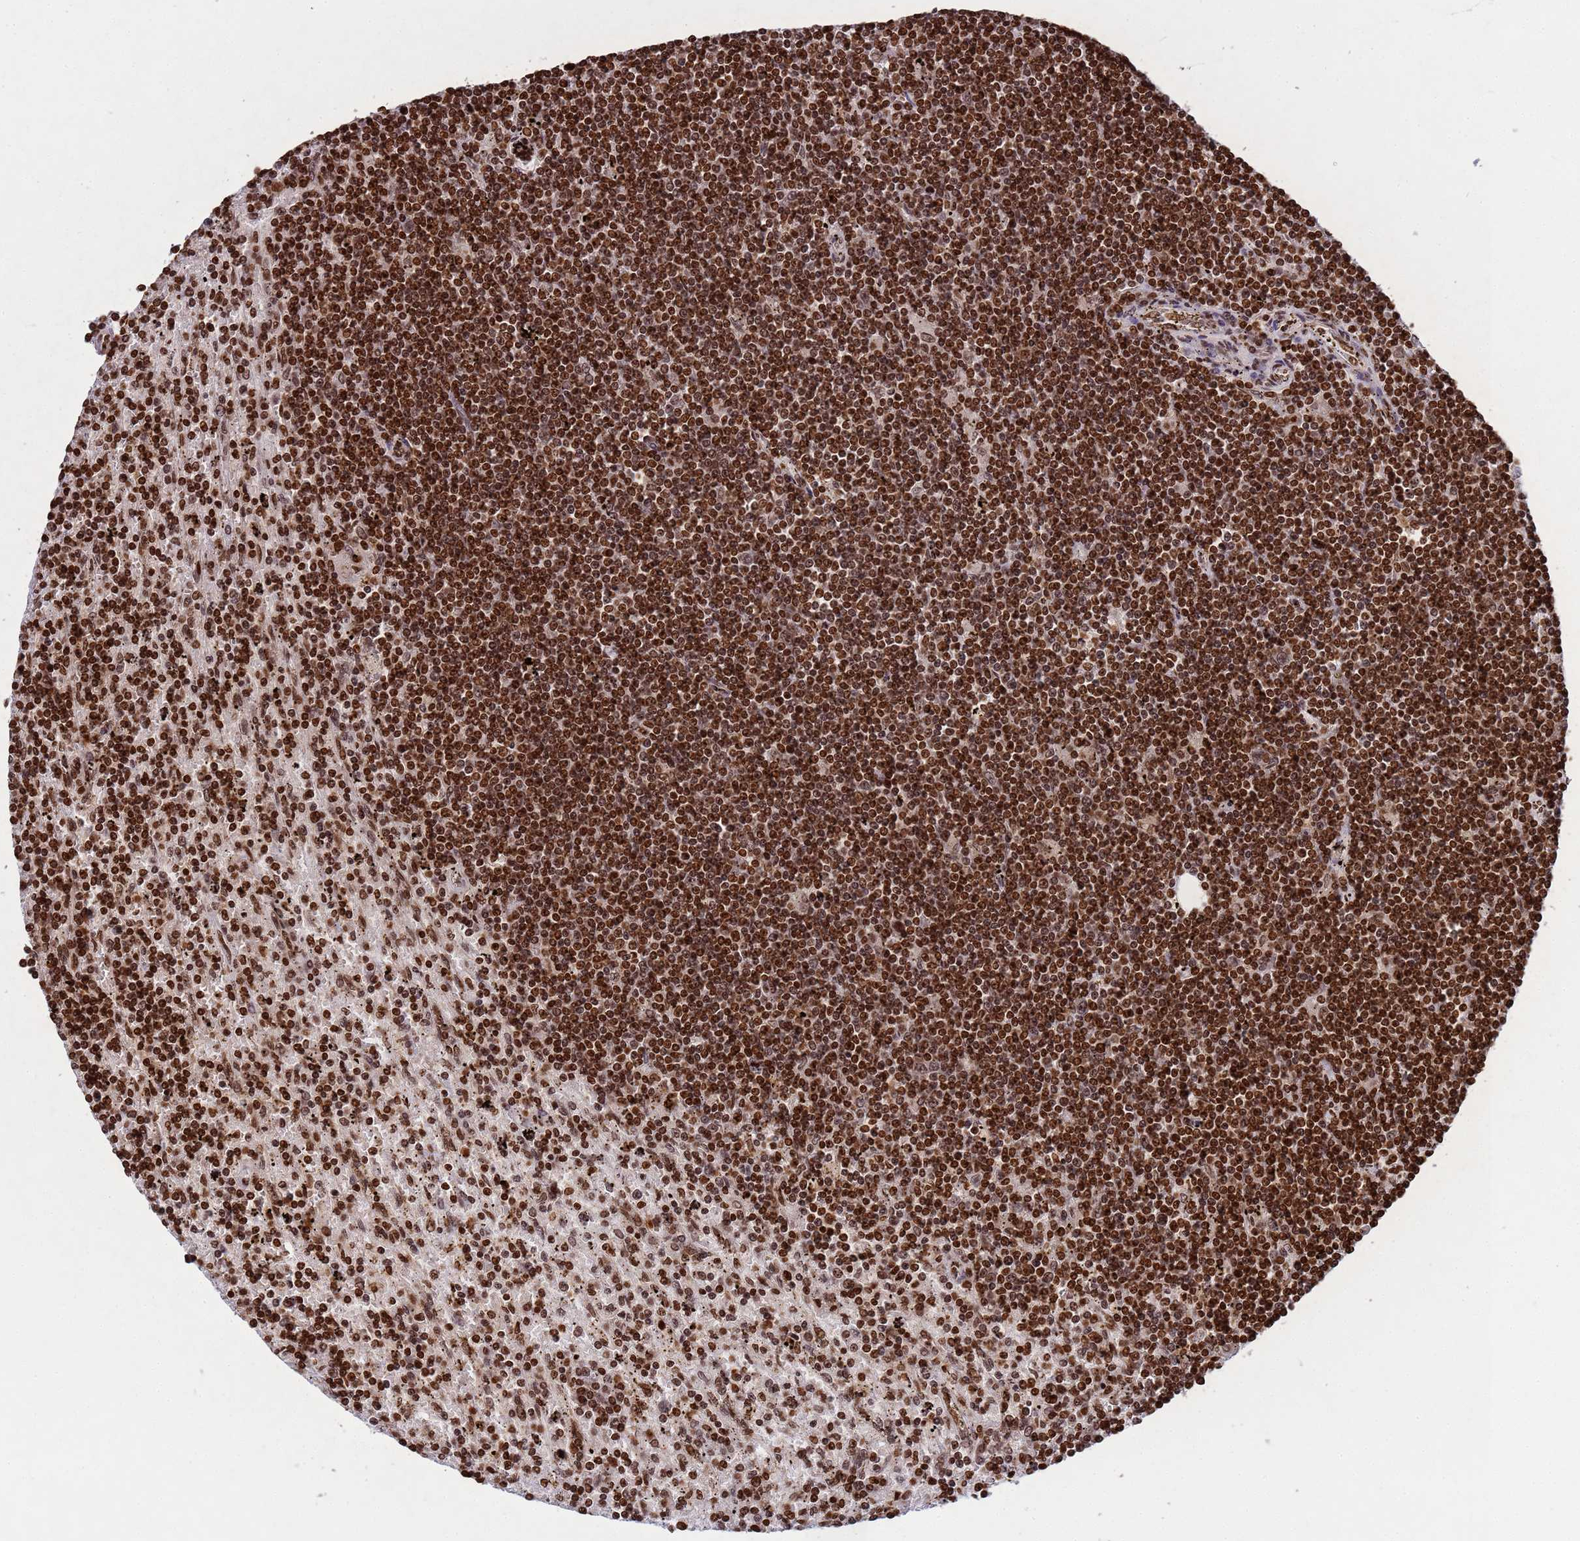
{"staining": {"intensity": "strong", "quantity": ">75%", "location": "nuclear"}, "tissue": "lymphoma", "cell_type": "Tumor cells", "image_type": "cancer", "snomed": [{"axis": "morphology", "description": "Malignant lymphoma, non-Hodgkin's type, Low grade"}, {"axis": "topography", "description": "Spleen"}], "caption": "A high-resolution image shows immunohistochemistry (IHC) staining of lymphoma, which reveals strong nuclear positivity in approximately >75% of tumor cells.", "gene": "H3-3B", "patient": {"sex": "male", "age": 76}}